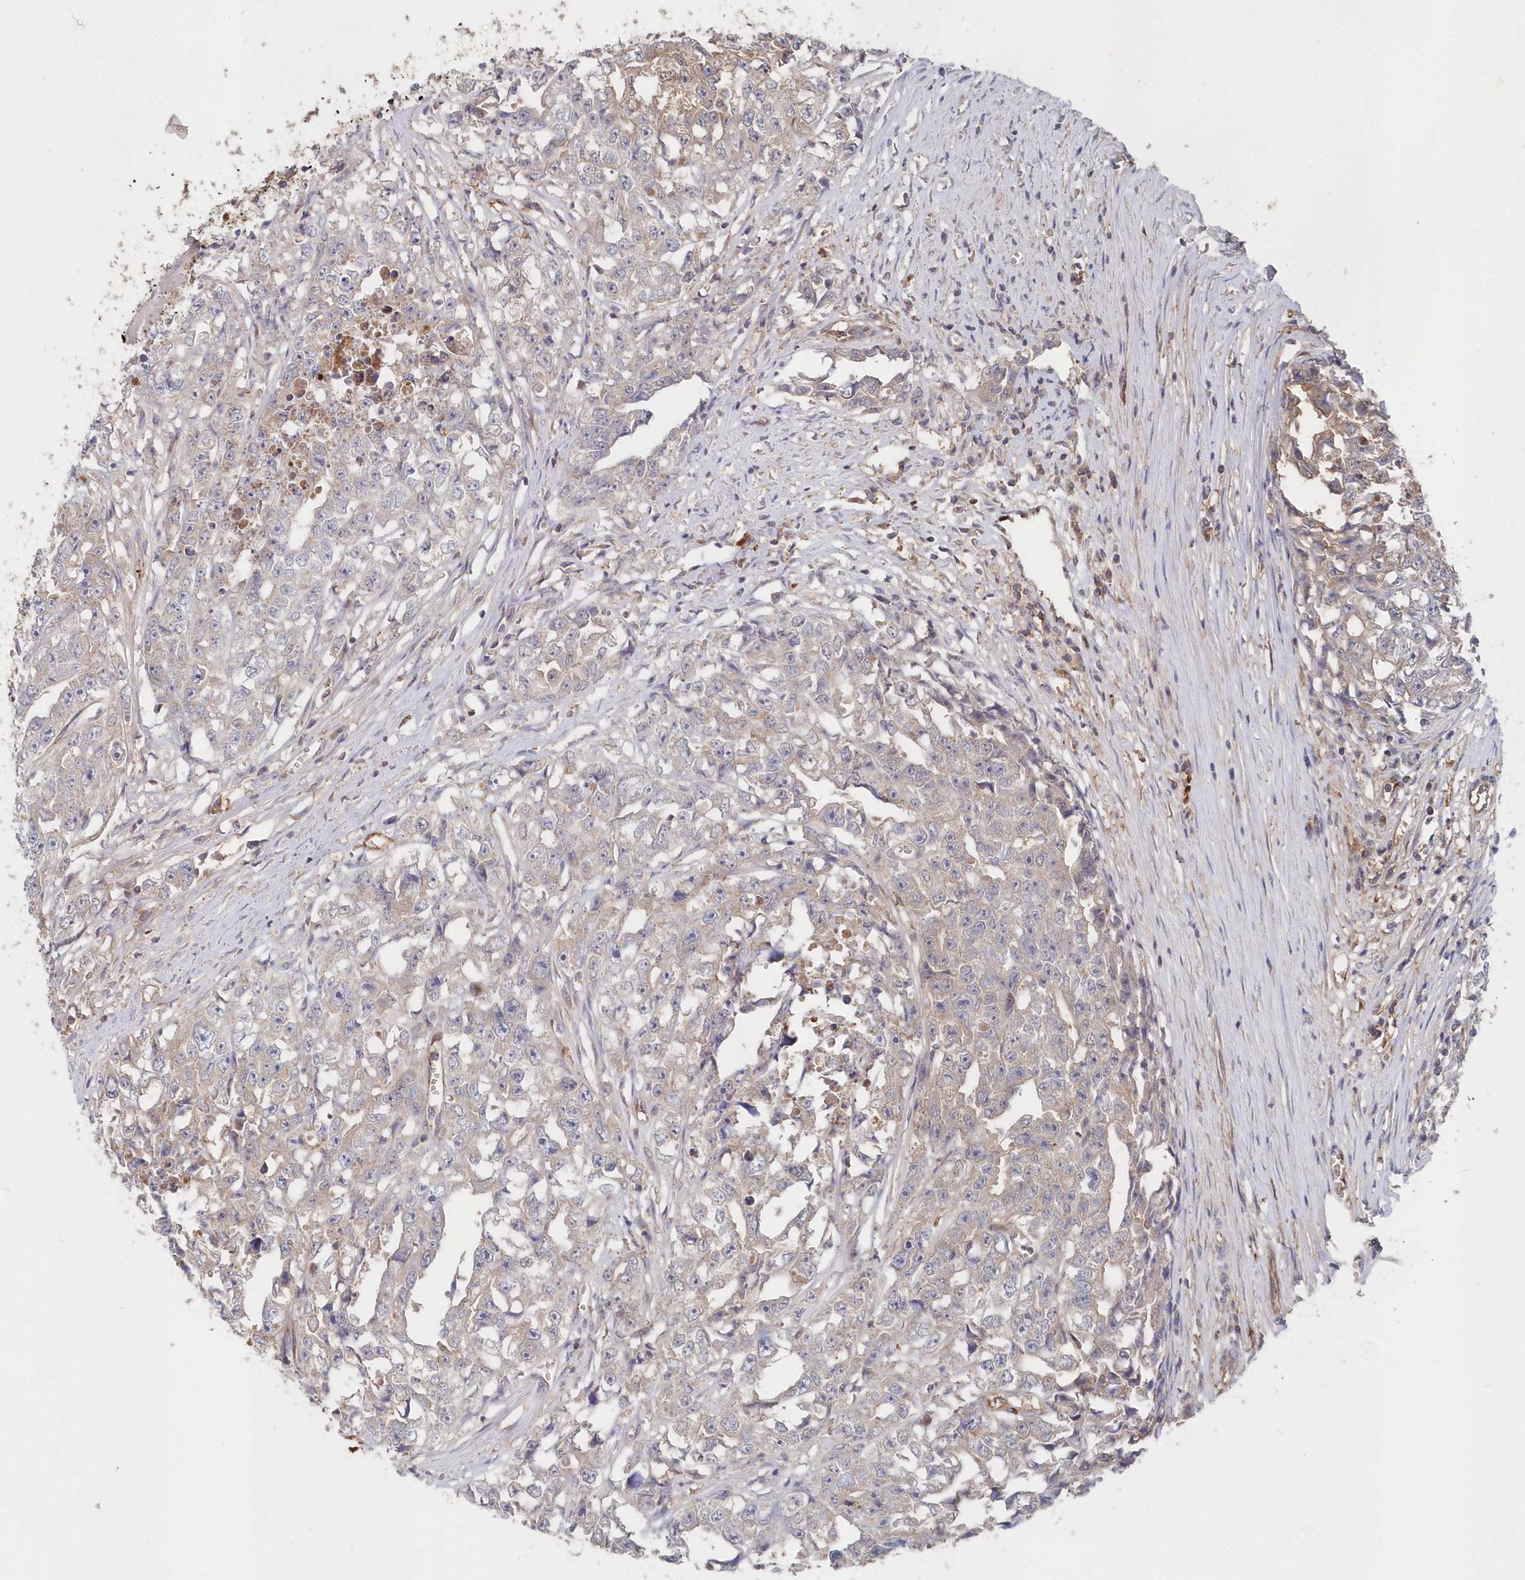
{"staining": {"intensity": "weak", "quantity": "<25%", "location": "cytoplasmic/membranous"}, "tissue": "testis cancer", "cell_type": "Tumor cells", "image_type": "cancer", "snomed": [{"axis": "morphology", "description": "Seminoma, NOS"}, {"axis": "morphology", "description": "Carcinoma, Embryonal, NOS"}, {"axis": "topography", "description": "Testis"}], "caption": "The immunohistochemistry image has no significant positivity in tumor cells of embryonal carcinoma (testis) tissue. The staining was performed using DAB to visualize the protein expression in brown, while the nuclei were stained in blue with hematoxylin (Magnification: 20x).", "gene": "ABHD14B", "patient": {"sex": "male", "age": 43}}